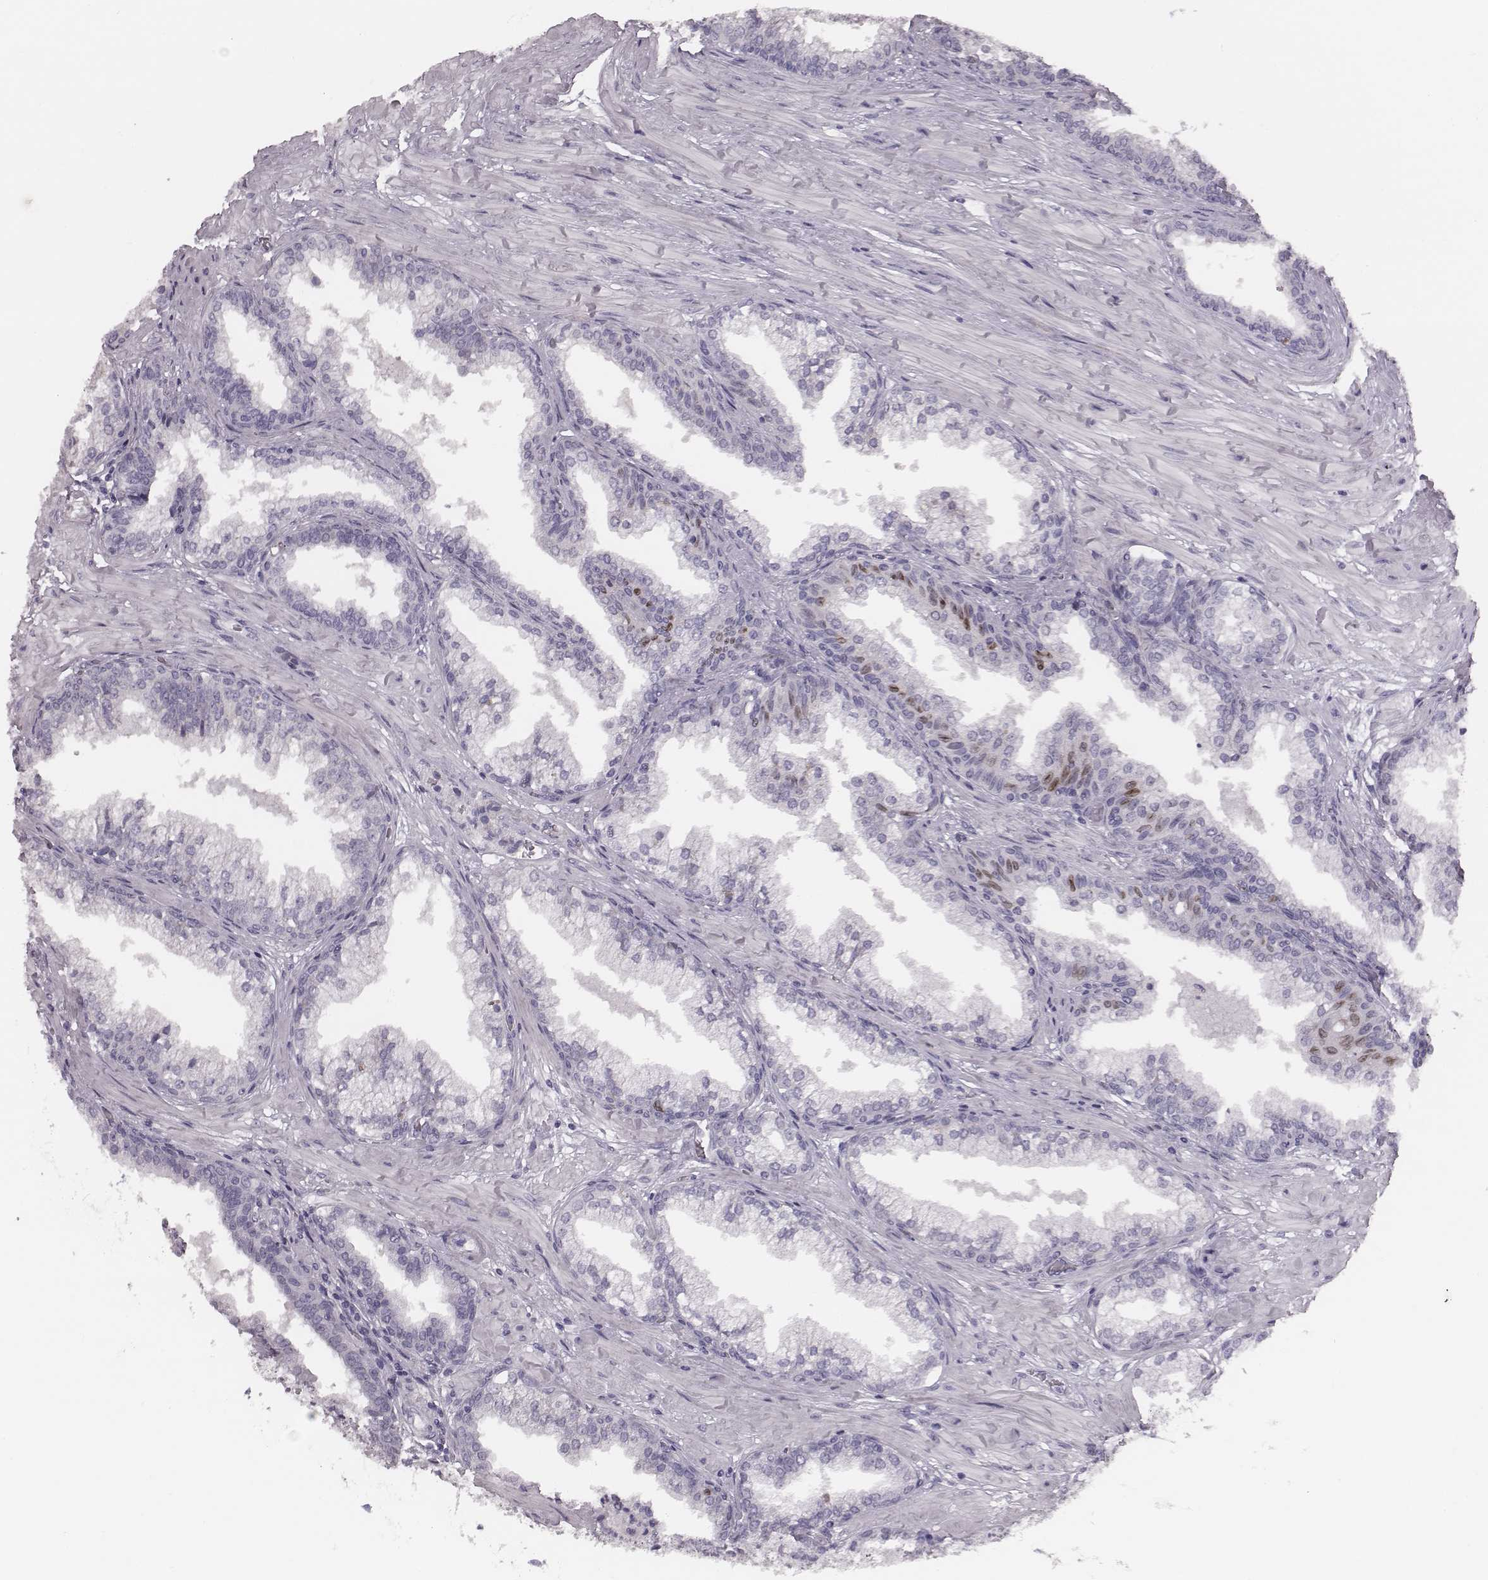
{"staining": {"intensity": "negative", "quantity": "none", "location": "none"}, "tissue": "prostate cancer", "cell_type": "Tumor cells", "image_type": "cancer", "snomed": [{"axis": "morphology", "description": "Adenocarcinoma, NOS"}, {"axis": "topography", "description": "Prostate and seminal vesicle, NOS"}, {"axis": "topography", "description": "Prostate"}], "caption": "Immunohistochemistry (IHC) photomicrograph of prostate adenocarcinoma stained for a protein (brown), which reveals no positivity in tumor cells.", "gene": "ADGRF4", "patient": {"sex": "male", "age": 44}}